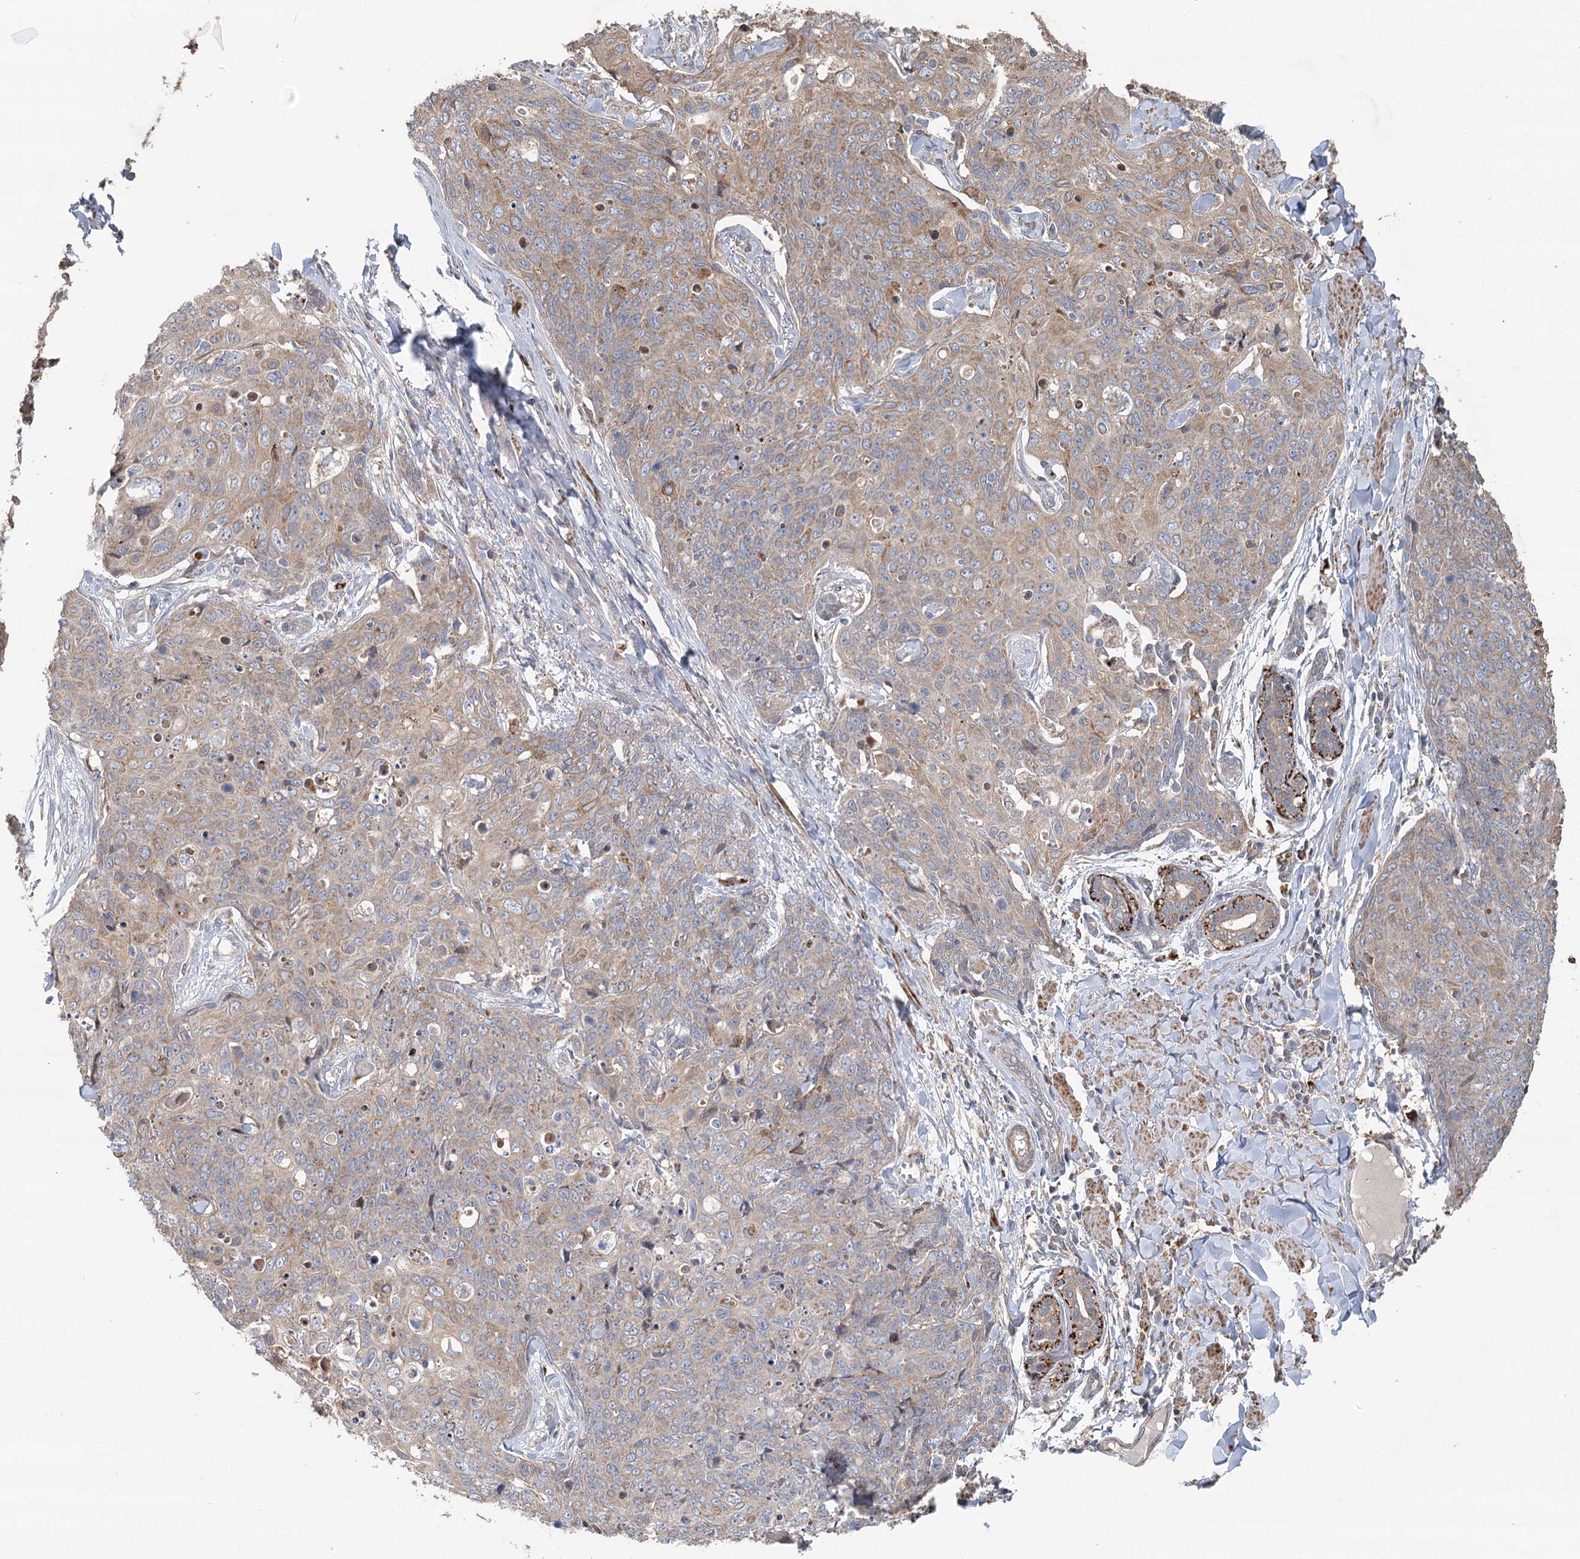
{"staining": {"intensity": "weak", "quantity": "25%-75%", "location": "cytoplasmic/membranous"}, "tissue": "skin cancer", "cell_type": "Tumor cells", "image_type": "cancer", "snomed": [{"axis": "morphology", "description": "Squamous cell carcinoma, NOS"}, {"axis": "topography", "description": "Skin"}, {"axis": "topography", "description": "Vulva"}], "caption": "Protein expression by IHC demonstrates weak cytoplasmic/membranous positivity in approximately 25%-75% of tumor cells in skin cancer.", "gene": "RNF111", "patient": {"sex": "female", "age": 85}}